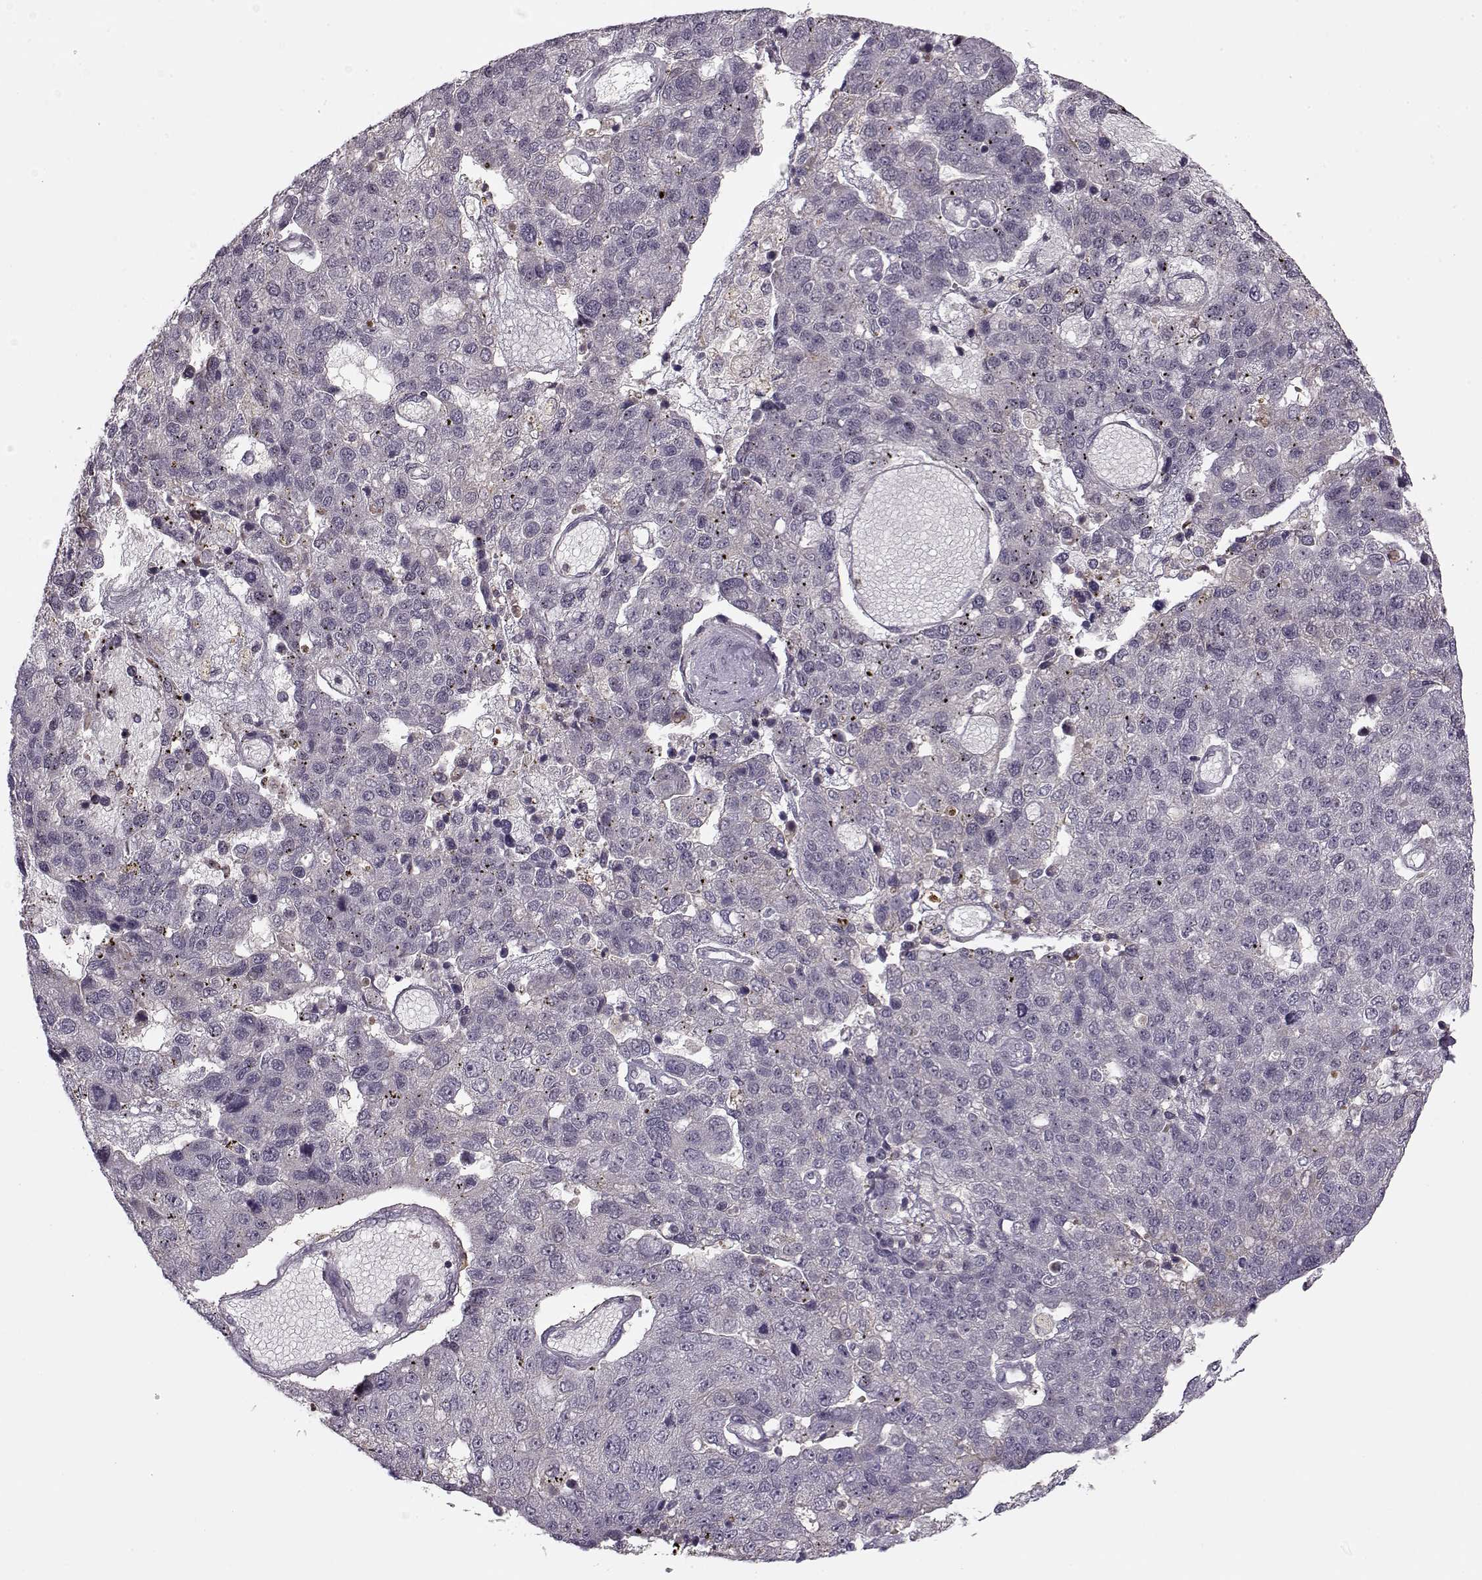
{"staining": {"intensity": "negative", "quantity": "none", "location": "none"}, "tissue": "pancreatic cancer", "cell_type": "Tumor cells", "image_type": "cancer", "snomed": [{"axis": "morphology", "description": "Adenocarcinoma, NOS"}, {"axis": "topography", "description": "Pancreas"}], "caption": "Immunohistochemical staining of human pancreatic cancer (adenocarcinoma) displays no significant positivity in tumor cells.", "gene": "DENND4B", "patient": {"sex": "female", "age": 61}}